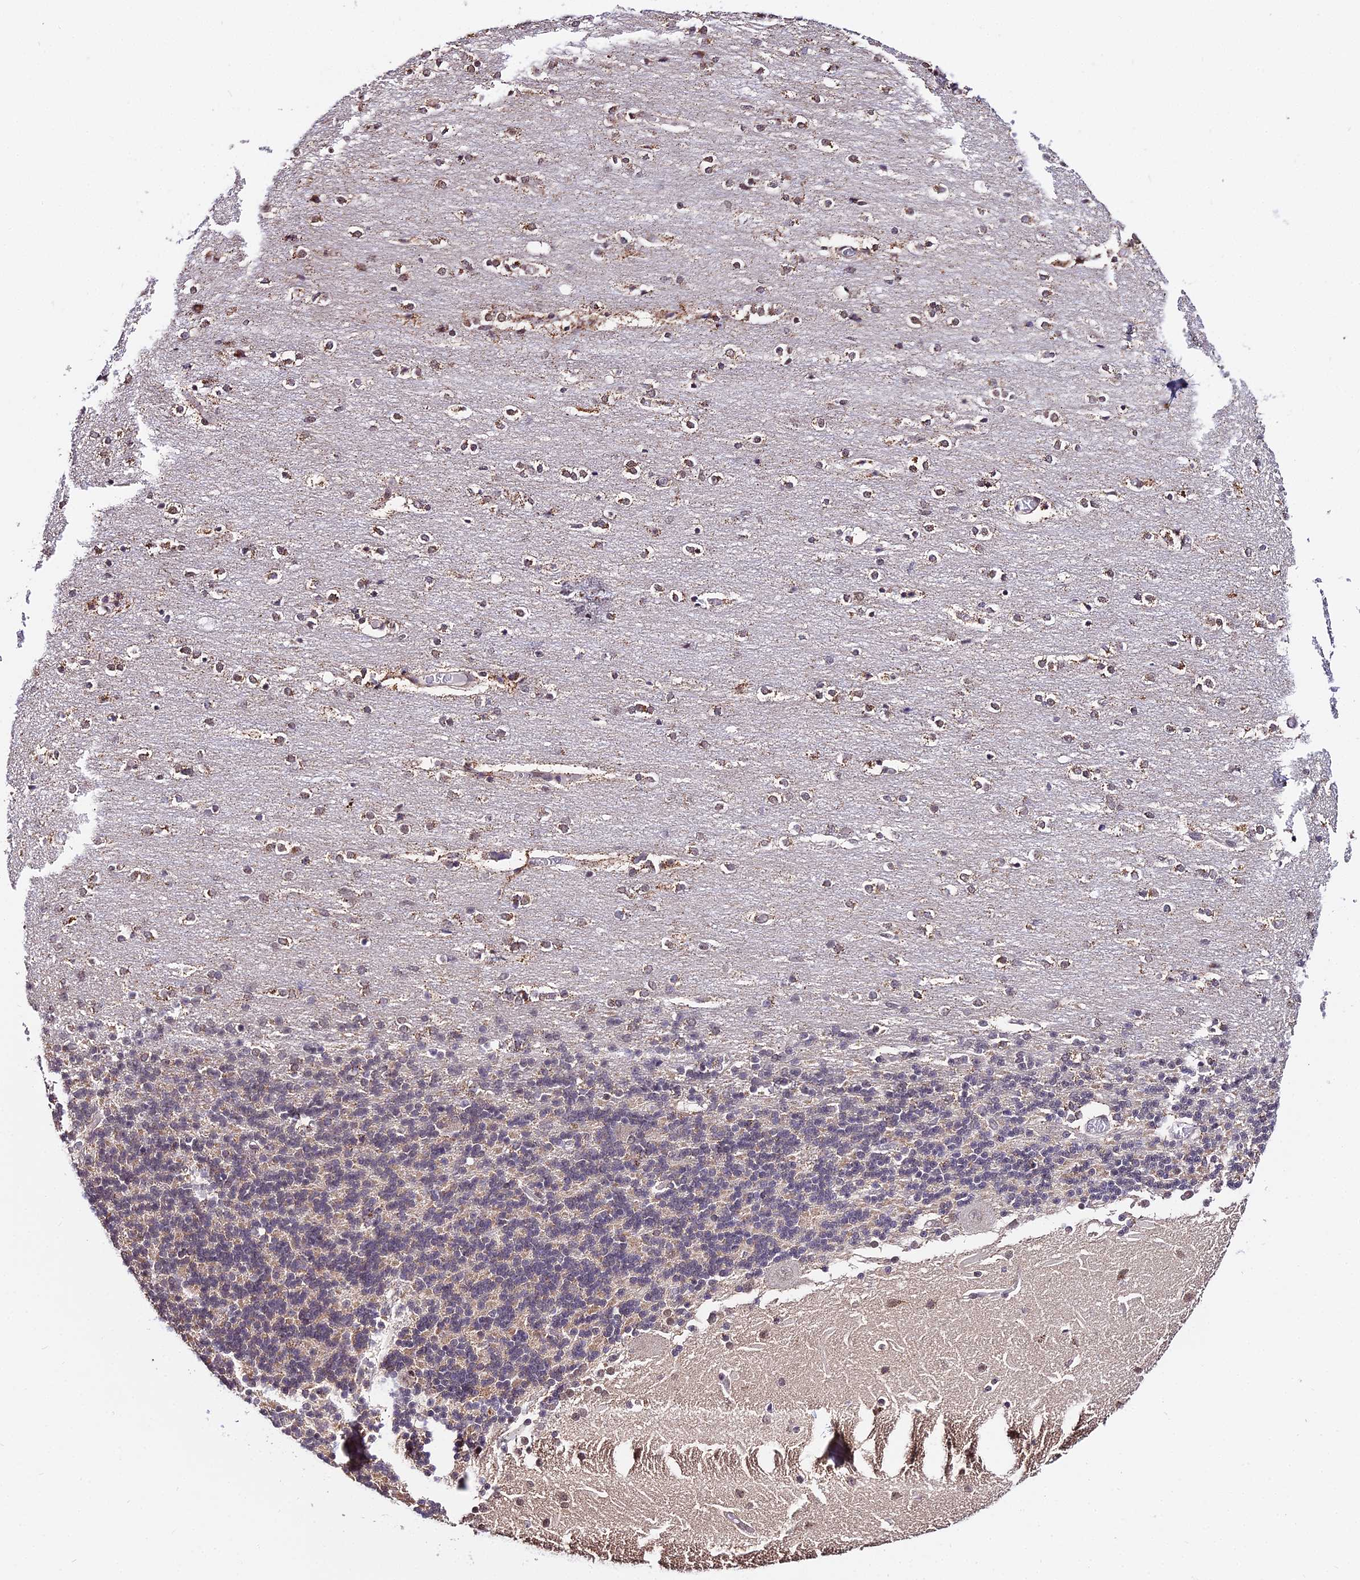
{"staining": {"intensity": "weak", "quantity": "25%-75%", "location": "nuclear"}, "tissue": "cerebellum", "cell_type": "Cells in granular layer", "image_type": "normal", "snomed": [{"axis": "morphology", "description": "Normal tissue, NOS"}, {"axis": "topography", "description": "Cerebellum"}], "caption": "Human cerebellum stained for a protein (brown) exhibits weak nuclear positive expression in about 25%-75% of cells in granular layer.", "gene": "POLR2I", "patient": {"sex": "female", "age": 54}}